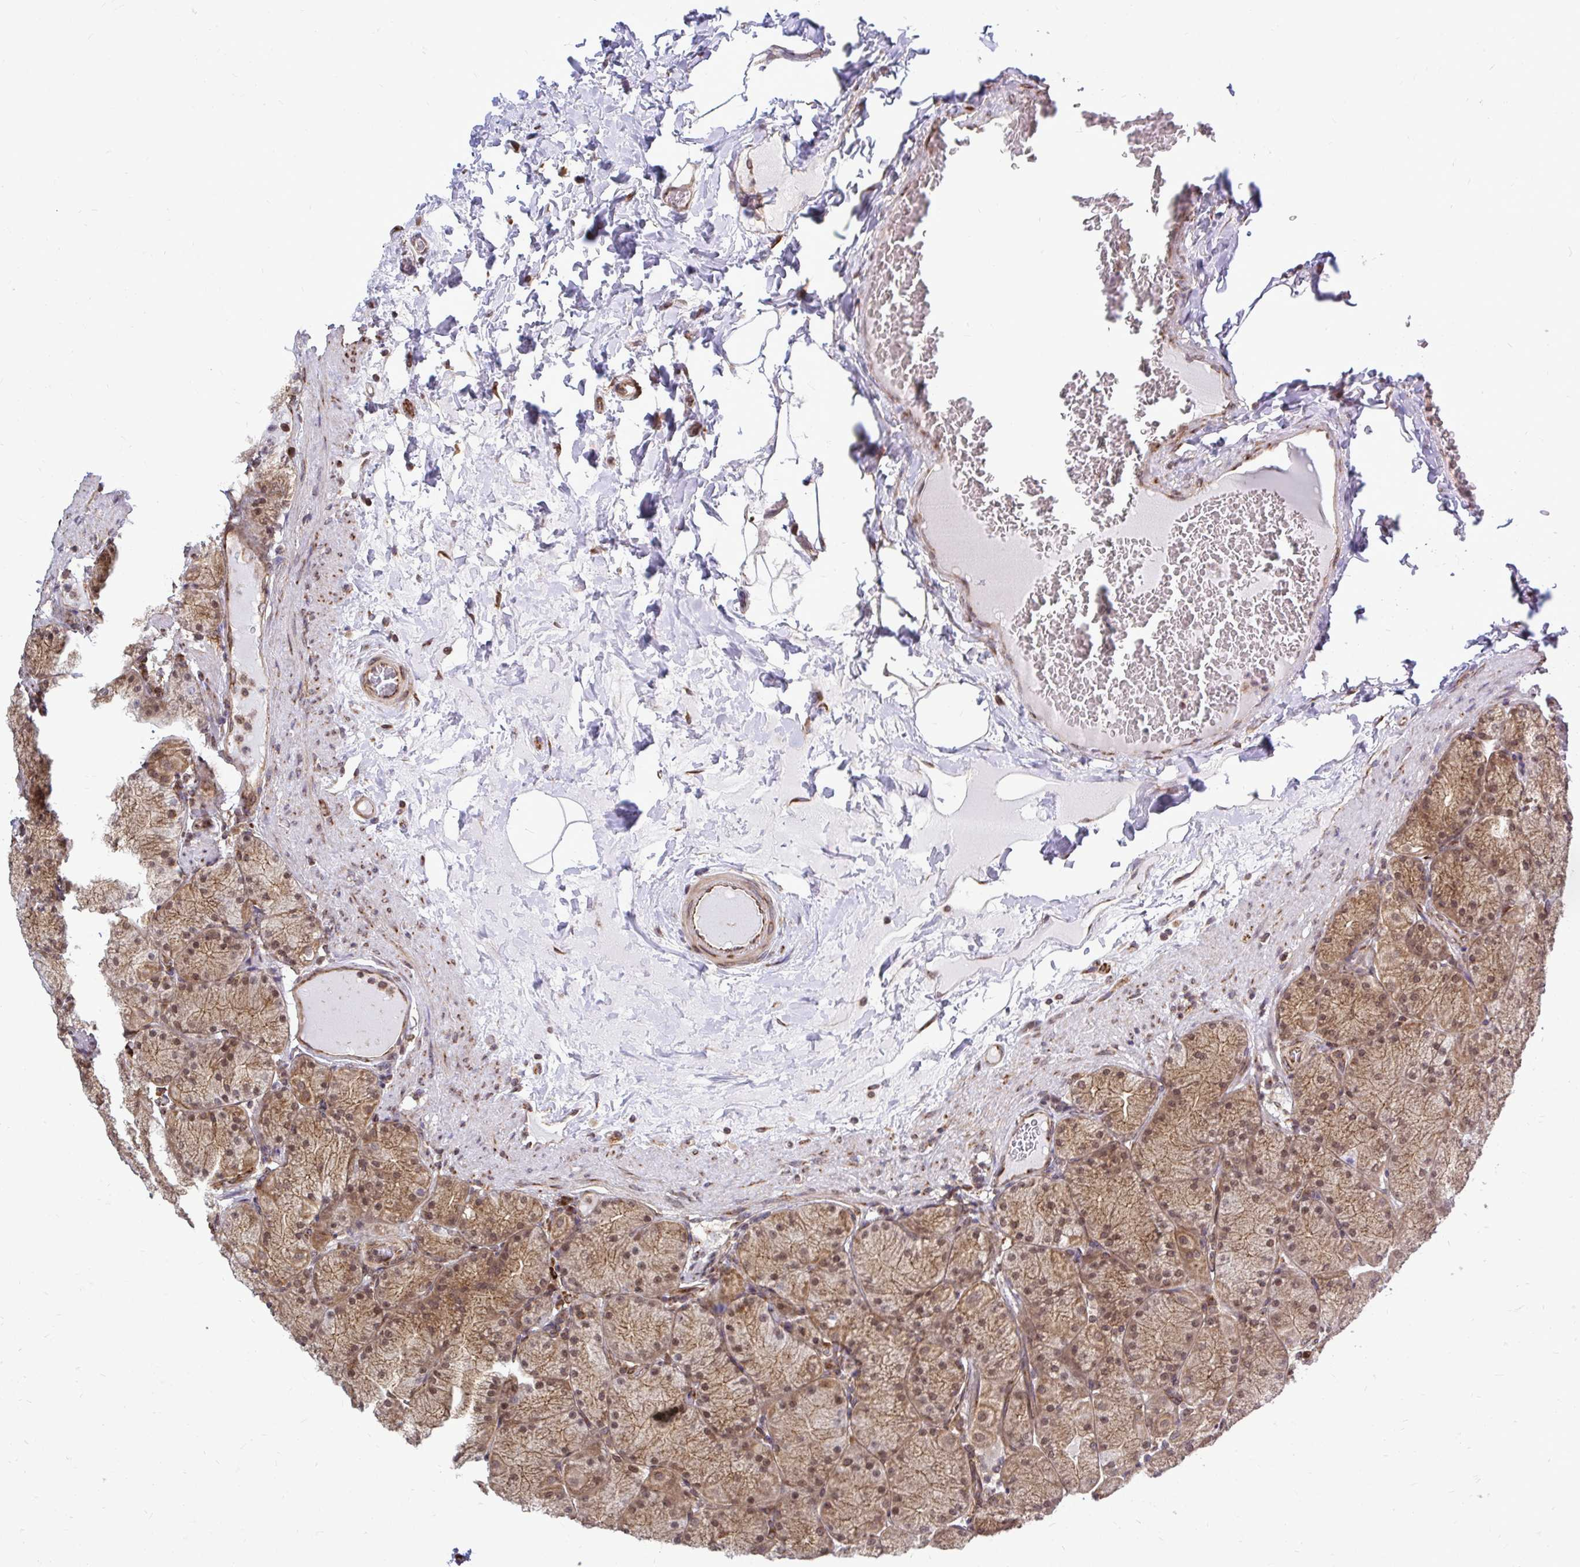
{"staining": {"intensity": "moderate", "quantity": ">75%", "location": "cytoplasmic/membranous,nuclear"}, "tissue": "stomach", "cell_type": "Glandular cells", "image_type": "normal", "snomed": [{"axis": "morphology", "description": "Normal tissue, NOS"}, {"axis": "topography", "description": "Stomach, upper"}], "caption": "Approximately >75% of glandular cells in benign human stomach reveal moderate cytoplasmic/membranous,nuclear protein staining as visualized by brown immunohistochemical staining.", "gene": "FMR1", "patient": {"sex": "female", "age": 56}}